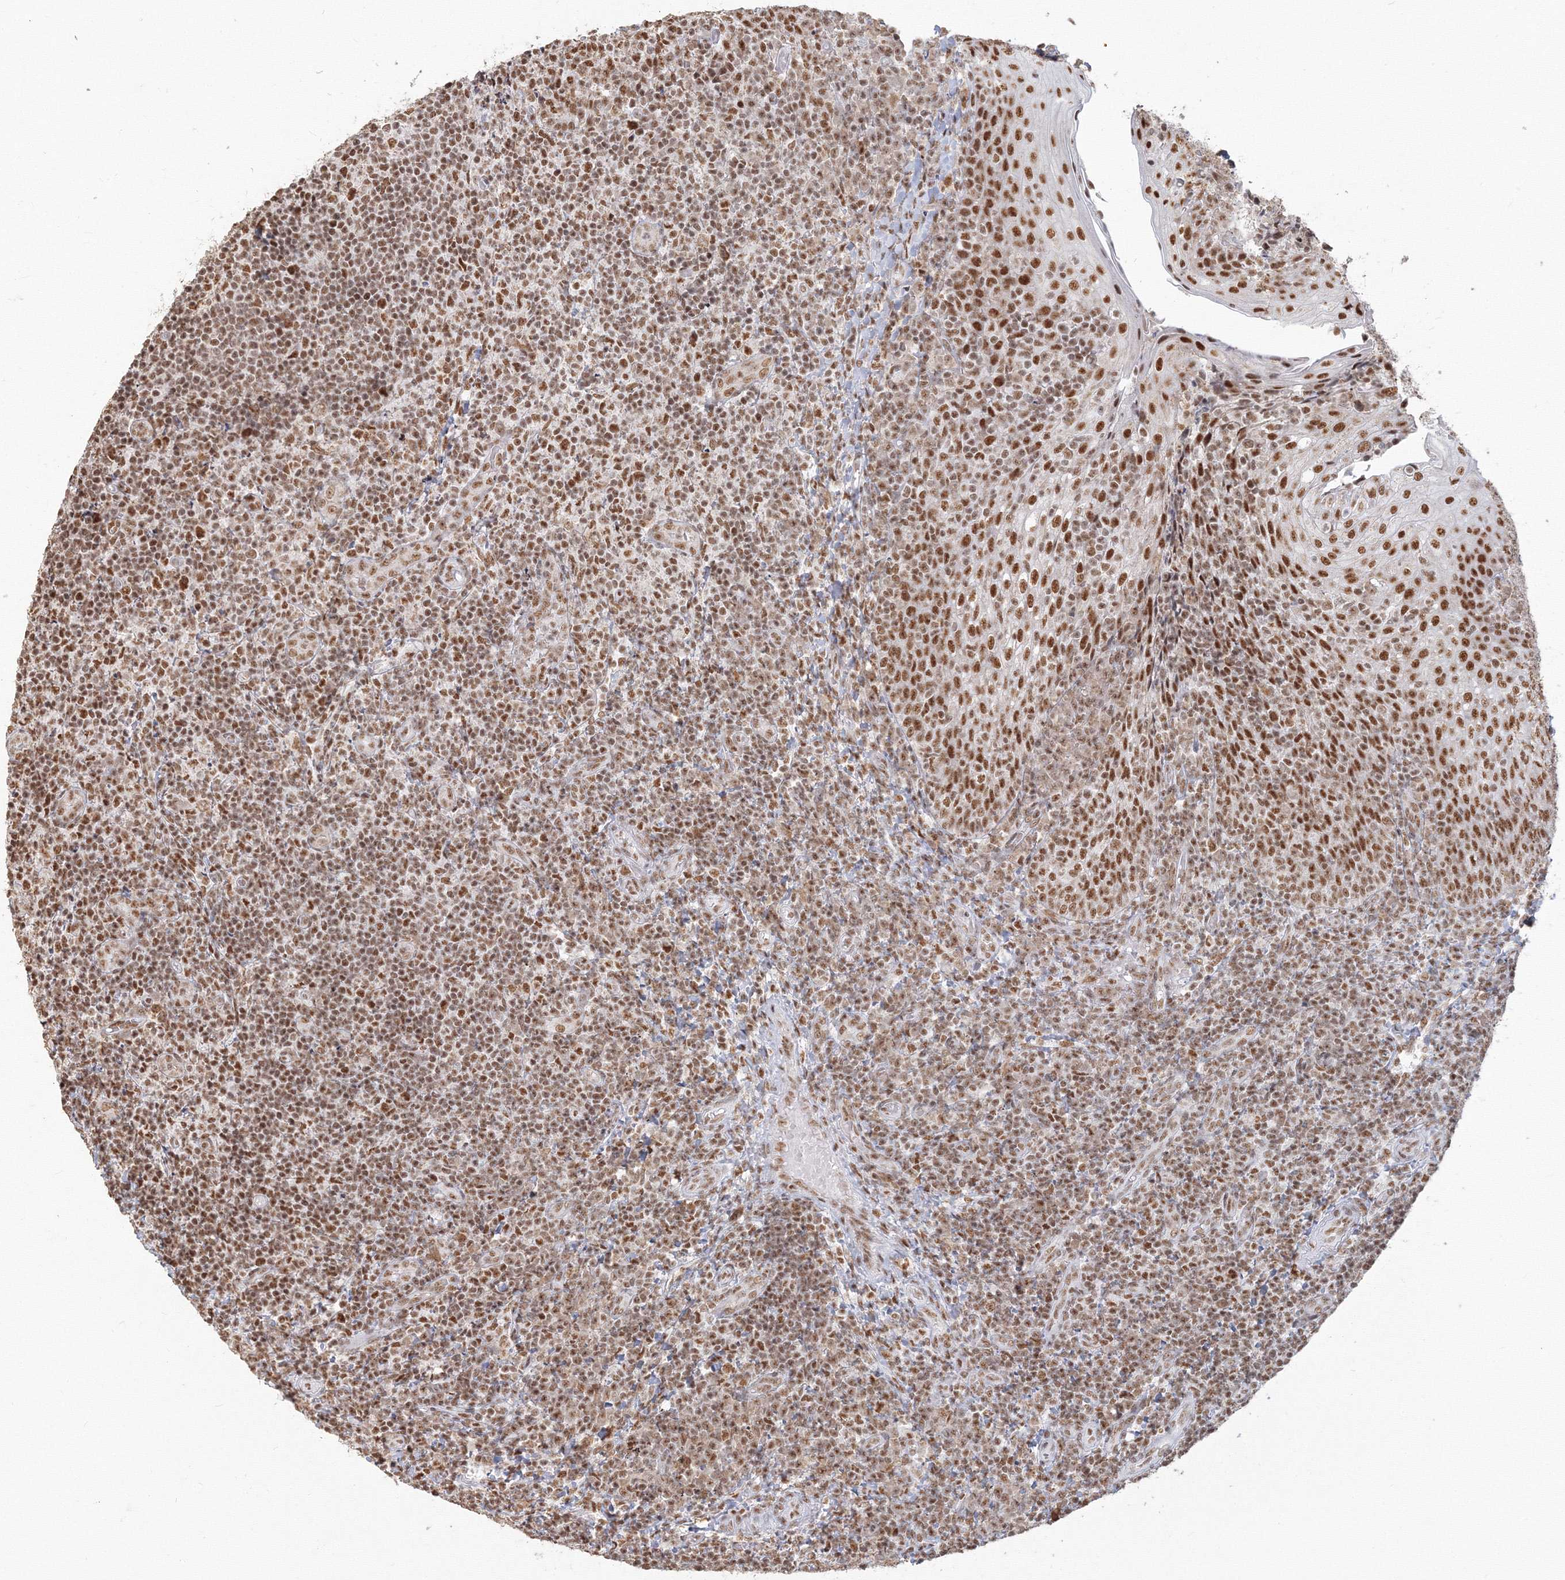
{"staining": {"intensity": "moderate", "quantity": ">75%", "location": "nuclear"}, "tissue": "tonsil", "cell_type": "Germinal center cells", "image_type": "normal", "snomed": [{"axis": "morphology", "description": "Normal tissue, NOS"}, {"axis": "topography", "description": "Tonsil"}], "caption": "Tonsil stained with DAB IHC displays medium levels of moderate nuclear positivity in about >75% of germinal center cells.", "gene": "PPP4R2", "patient": {"sex": "female", "age": 19}}